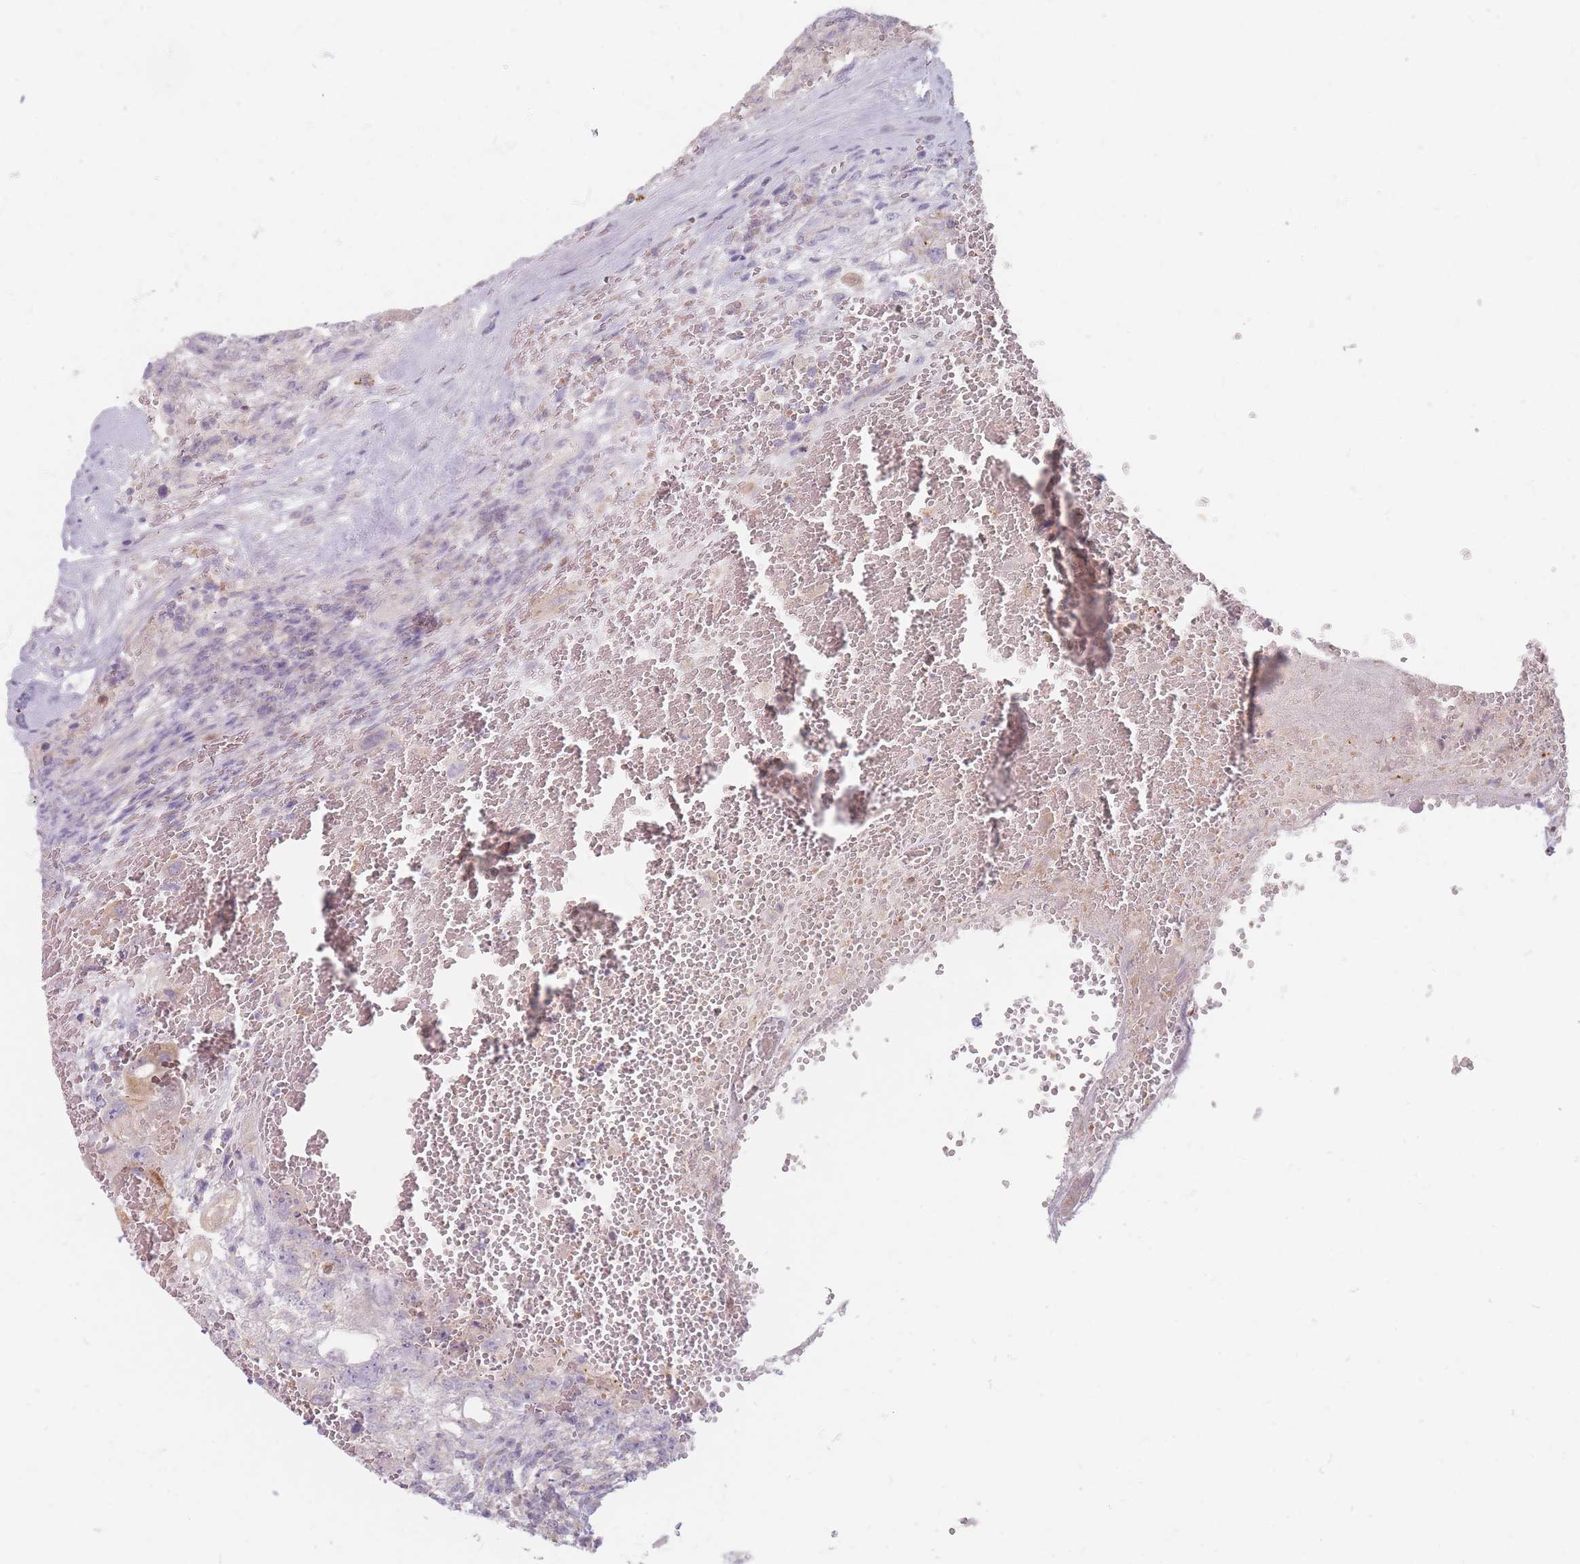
{"staining": {"intensity": "negative", "quantity": "none", "location": "none"}, "tissue": "testis cancer", "cell_type": "Tumor cells", "image_type": "cancer", "snomed": [{"axis": "morphology", "description": "Carcinoma, Embryonal, NOS"}, {"axis": "topography", "description": "Testis"}], "caption": "Immunohistochemistry micrograph of testis cancer stained for a protein (brown), which displays no staining in tumor cells. (DAB (3,3'-diaminobenzidine) IHC visualized using brightfield microscopy, high magnification).", "gene": "CHCHD7", "patient": {"sex": "male", "age": 26}}